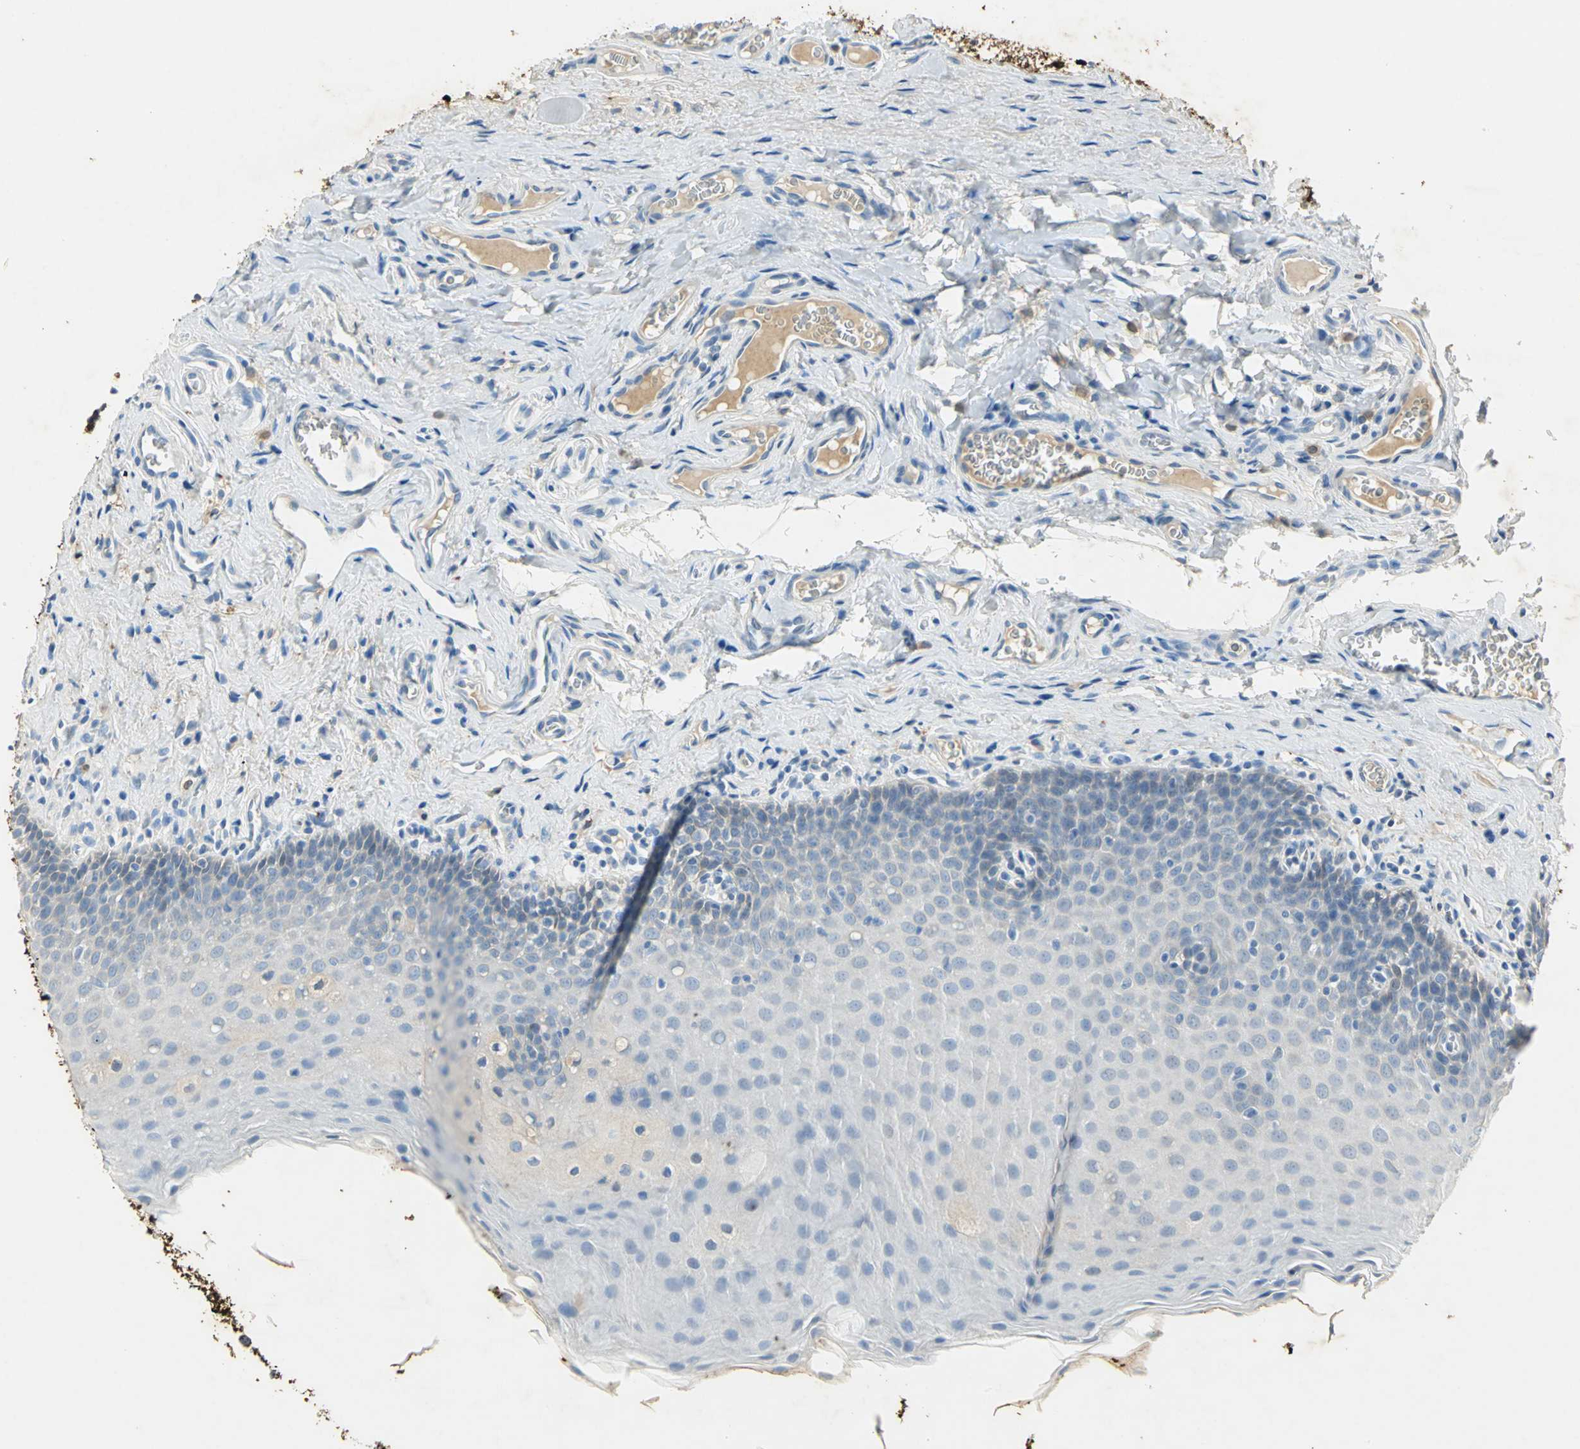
{"staining": {"intensity": "moderate", "quantity": "<25%", "location": "cytoplasmic/membranous"}, "tissue": "oral mucosa", "cell_type": "Squamous epithelial cells", "image_type": "normal", "snomed": [{"axis": "morphology", "description": "Normal tissue, NOS"}, {"axis": "topography", "description": "Oral tissue"}], "caption": "Immunohistochemistry micrograph of benign oral mucosa stained for a protein (brown), which displays low levels of moderate cytoplasmic/membranous expression in about <25% of squamous epithelial cells.", "gene": "ANXA4", "patient": {"sex": "male", "age": 20}}